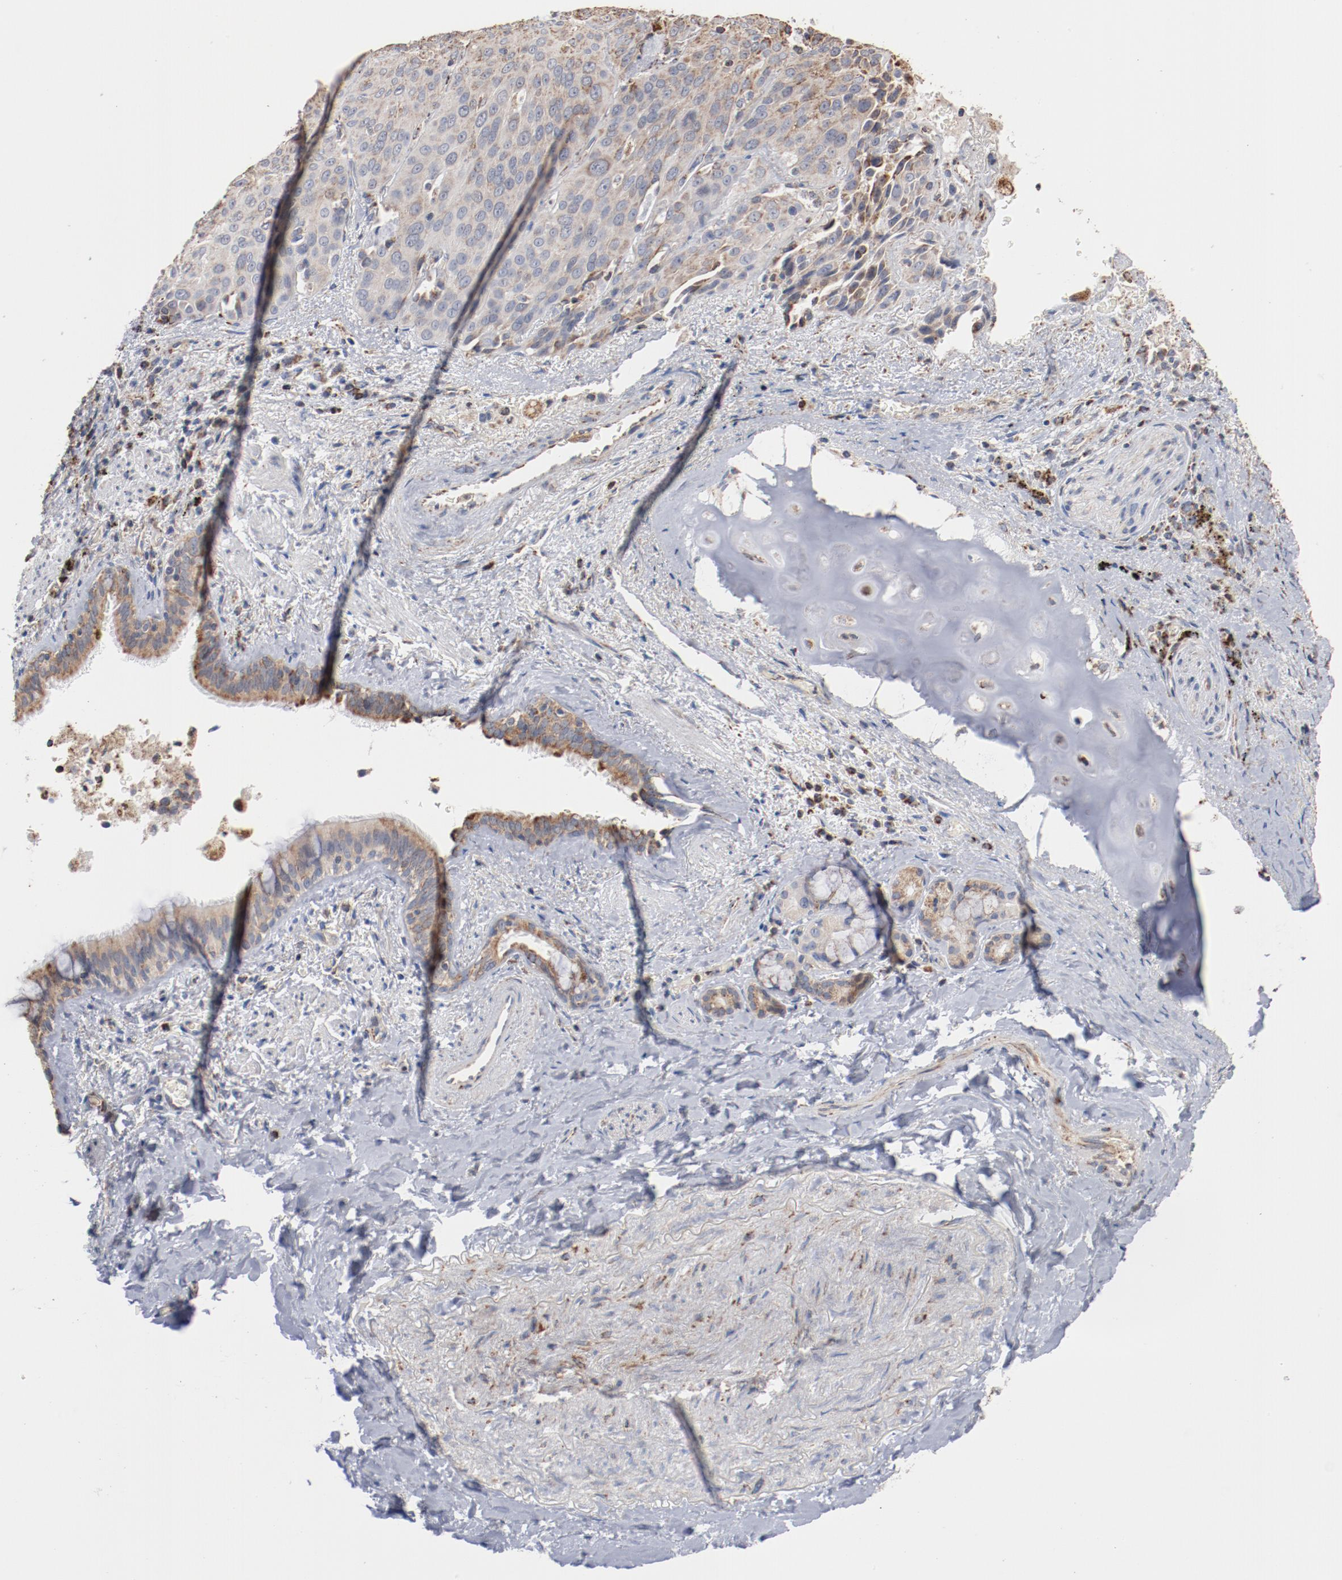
{"staining": {"intensity": "moderate", "quantity": "25%-75%", "location": "cytoplasmic/membranous"}, "tissue": "lung cancer", "cell_type": "Tumor cells", "image_type": "cancer", "snomed": [{"axis": "morphology", "description": "Squamous cell carcinoma, NOS"}, {"axis": "topography", "description": "Lung"}], "caption": "Immunohistochemical staining of lung cancer shows medium levels of moderate cytoplasmic/membranous positivity in about 25%-75% of tumor cells.", "gene": "NDUFS4", "patient": {"sex": "male", "age": 54}}